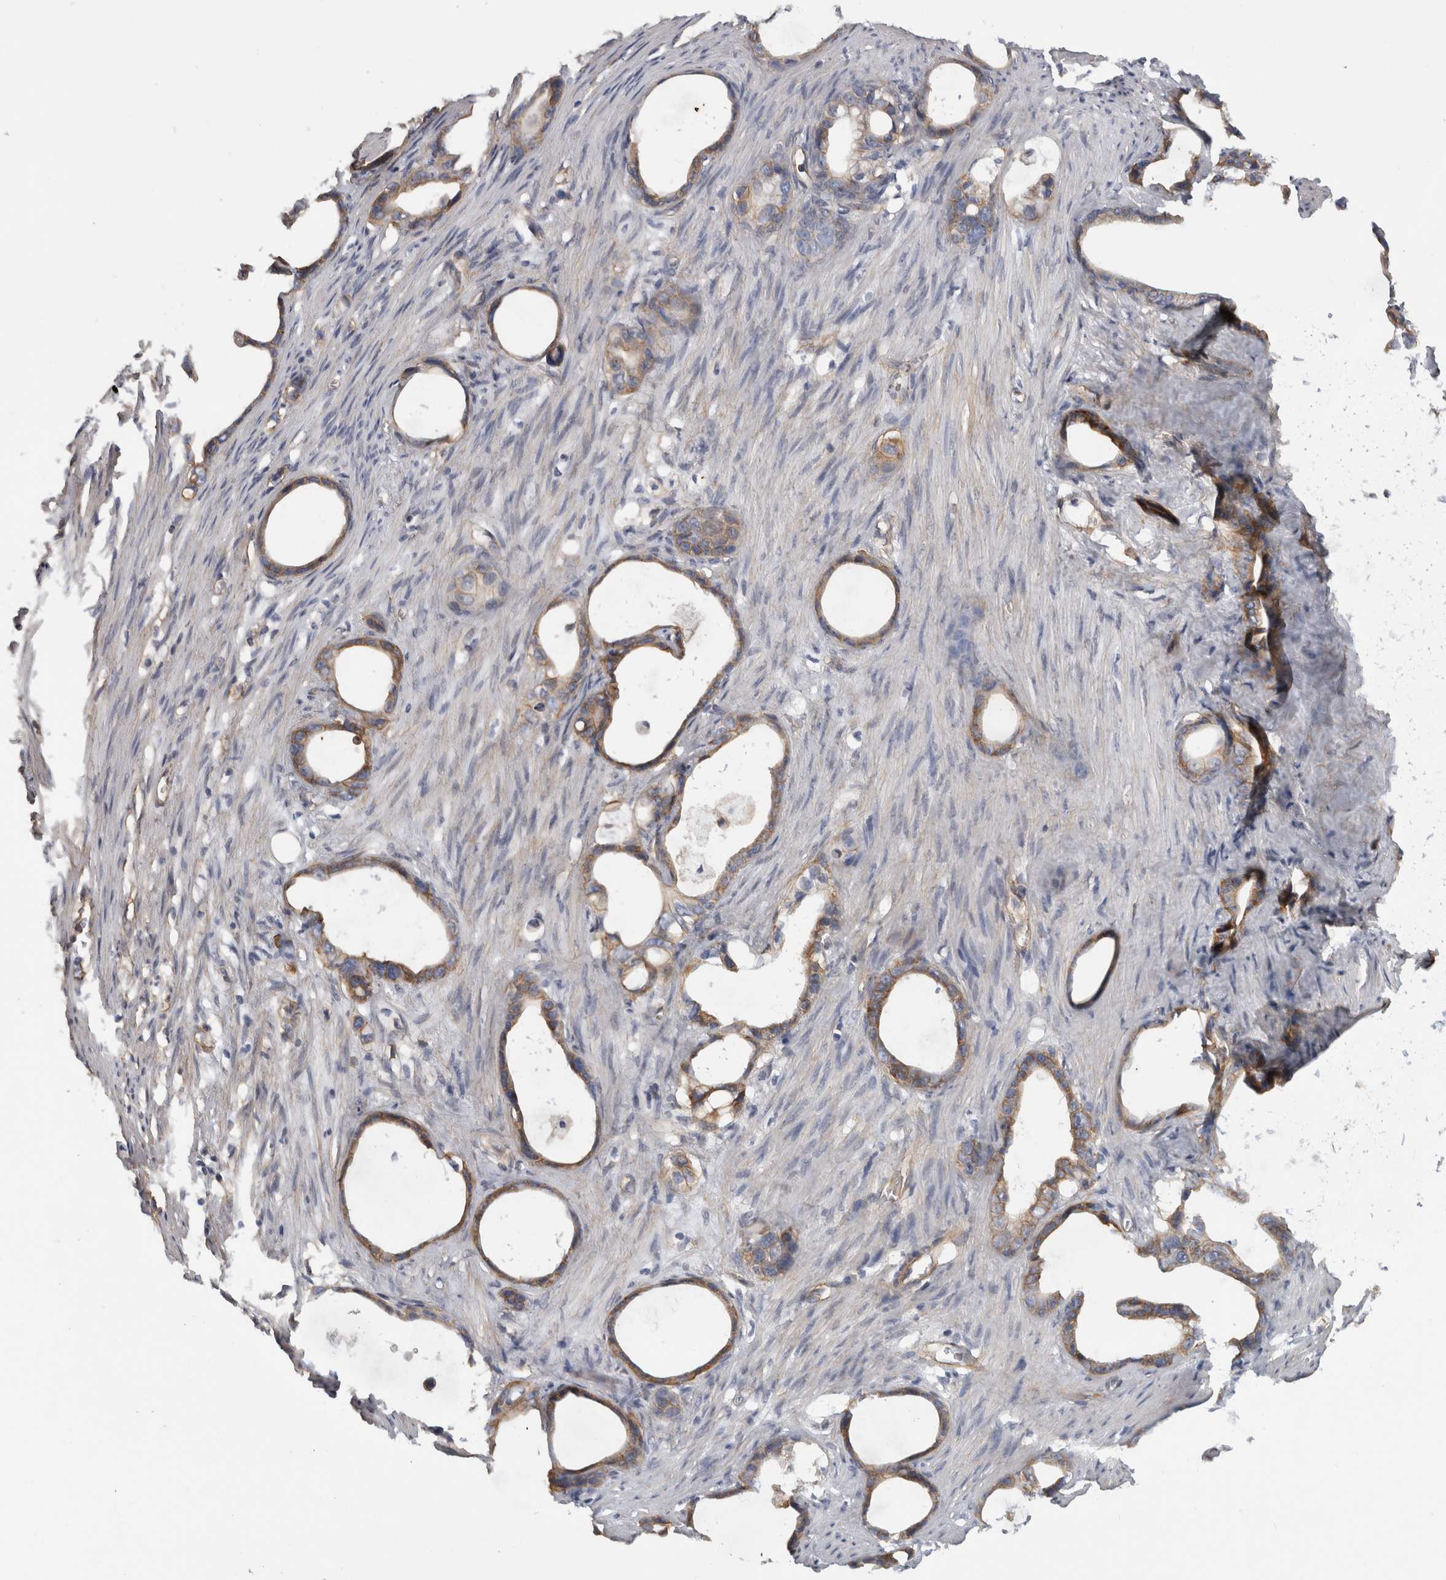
{"staining": {"intensity": "weak", "quantity": ">75%", "location": "cytoplasmic/membranous"}, "tissue": "stomach cancer", "cell_type": "Tumor cells", "image_type": "cancer", "snomed": [{"axis": "morphology", "description": "Adenocarcinoma, NOS"}, {"axis": "topography", "description": "Stomach"}], "caption": "DAB immunohistochemical staining of stomach adenocarcinoma displays weak cytoplasmic/membranous protein positivity in about >75% of tumor cells. The protein of interest is shown in brown color, while the nuclei are stained blue.", "gene": "AHNAK", "patient": {"sex": "female", "age": 75}}